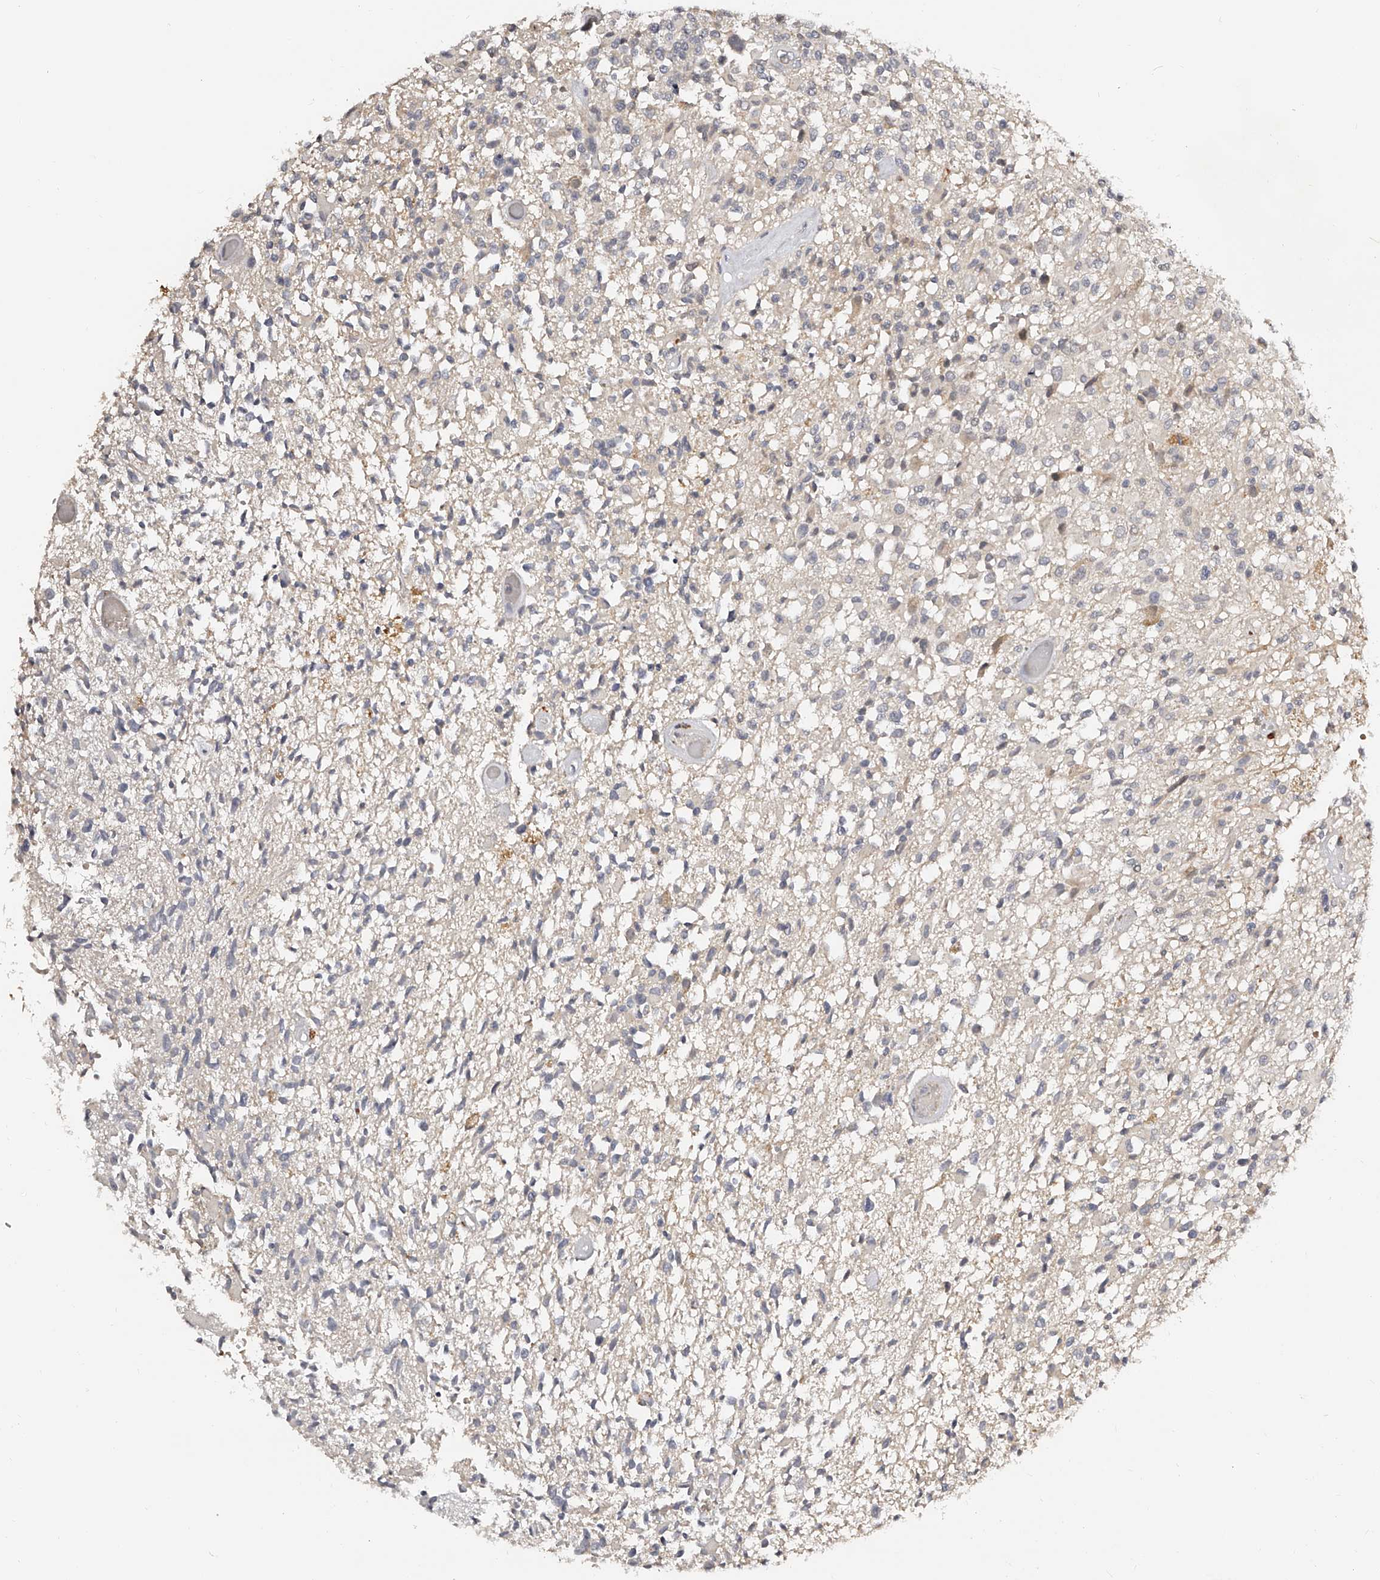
{"staining": {"intensity": "negative", "quantity": "none", "location": "none"}, "tissue": "glioma", "cell_type": "Tumor cells", "image_type": "cancer", "snomed": [{"axis": "morphology", "description": "Glioma, malignant, High grade"}, {"axis": "morphology", "description": "Glioblastoma, NOS"}, {"axis": "topography", "description": "Brain"}], "caption": "DAB (3,3'-diaminobenzidine) immunohistochemical staining of human glioblastoma displays no significant positivity in tumor cells.", "gene": "ZNF789", "patient": {"sex": "male", "age": 60}}